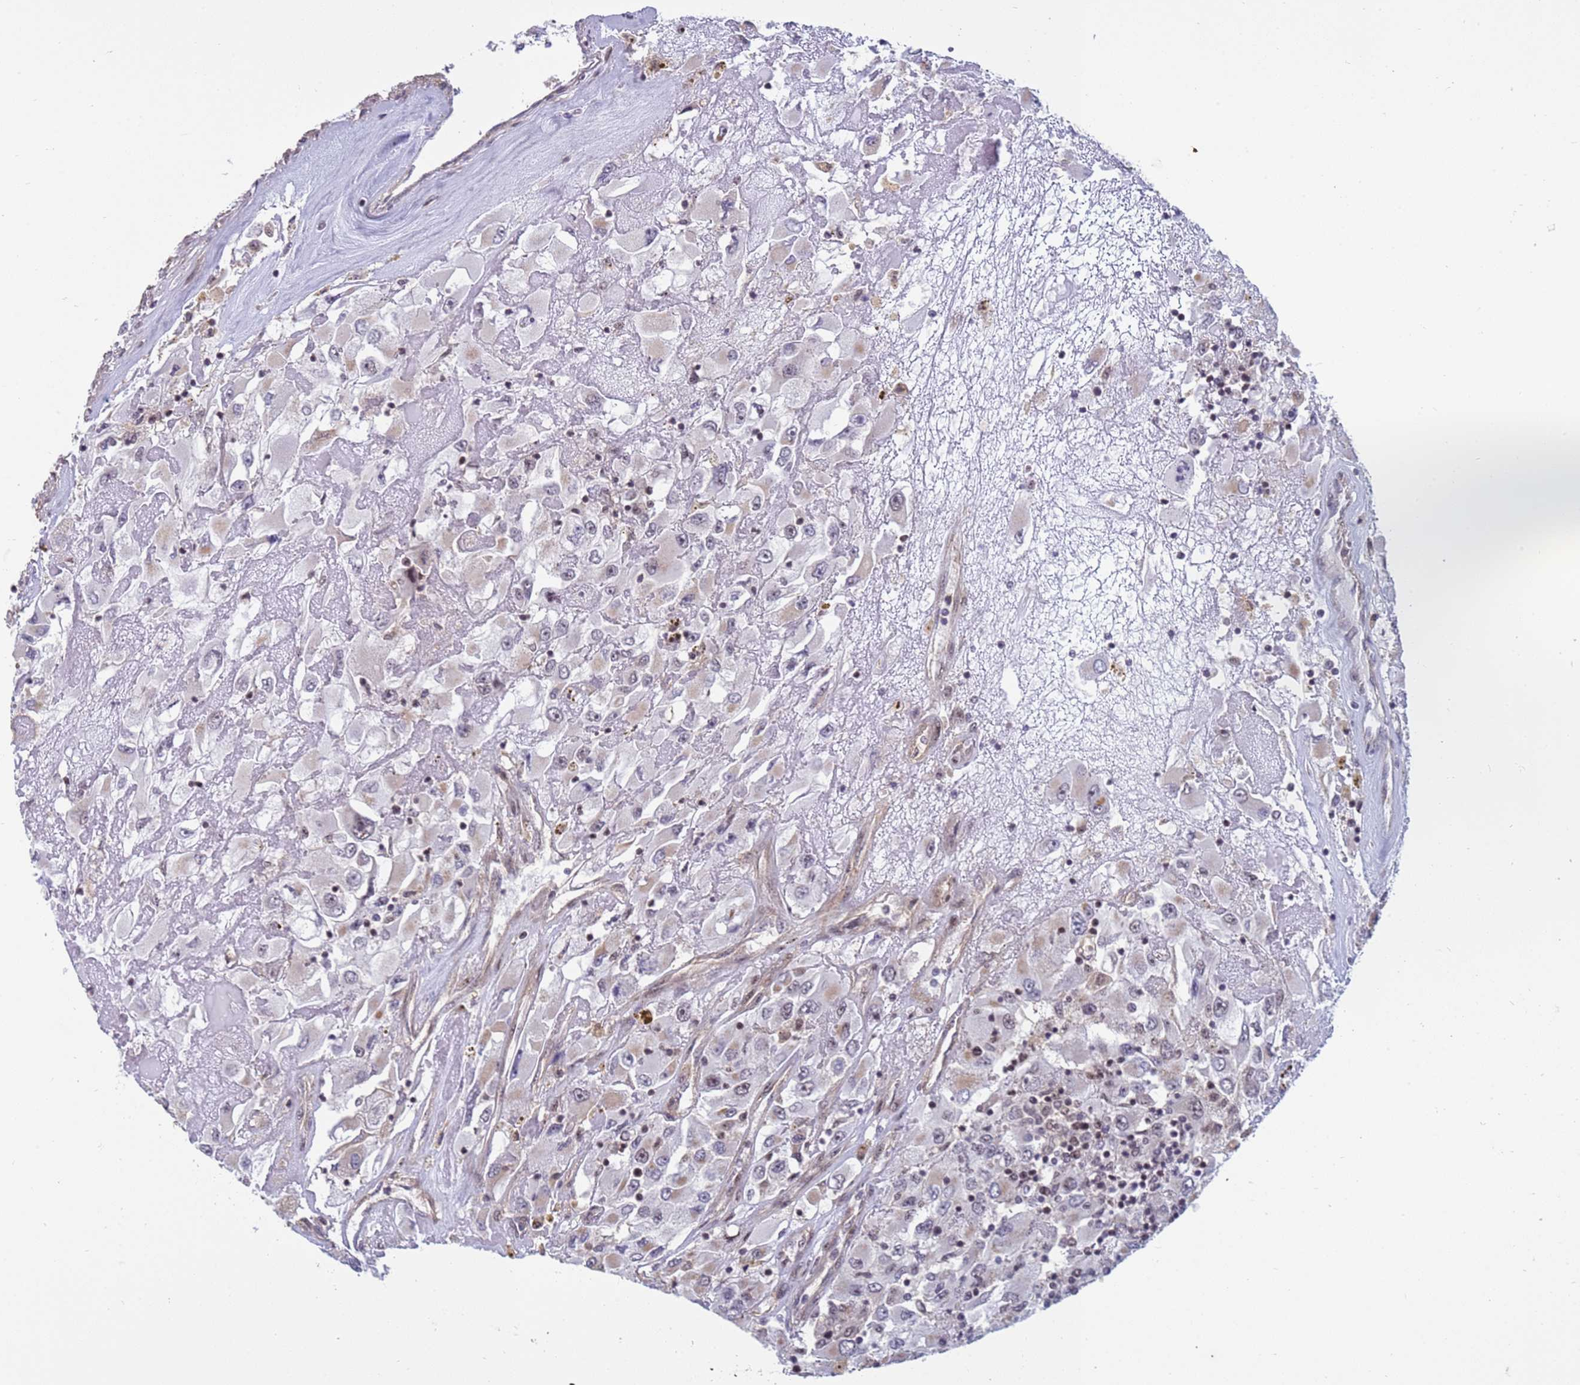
{"staining": {"intensity": "weak", "quantity": "<25%", "location": "cytoplasmic/membranous"}, "tissue": "renal cancer", "cell_type": "Tumor cells", "image_type": "cancer", "snomed": [{"axis": "morphology", "description": "Adenocarcinoma, NOS"}, {"axis": "topography", "description": "Kidney"}], "caption": "Immunohistochemistry (IHC) micrograph of renal adenocarcinoma stained for a protein (brown), which exhibits no staining in tumor cells. (Stains: DAB immunohistochemistry with hematoxylin counter stain, Microscopy: brightfield microscopy at high magnification).", "gene": "NSL1", "patient": {"sex": "female", "age": 52}}